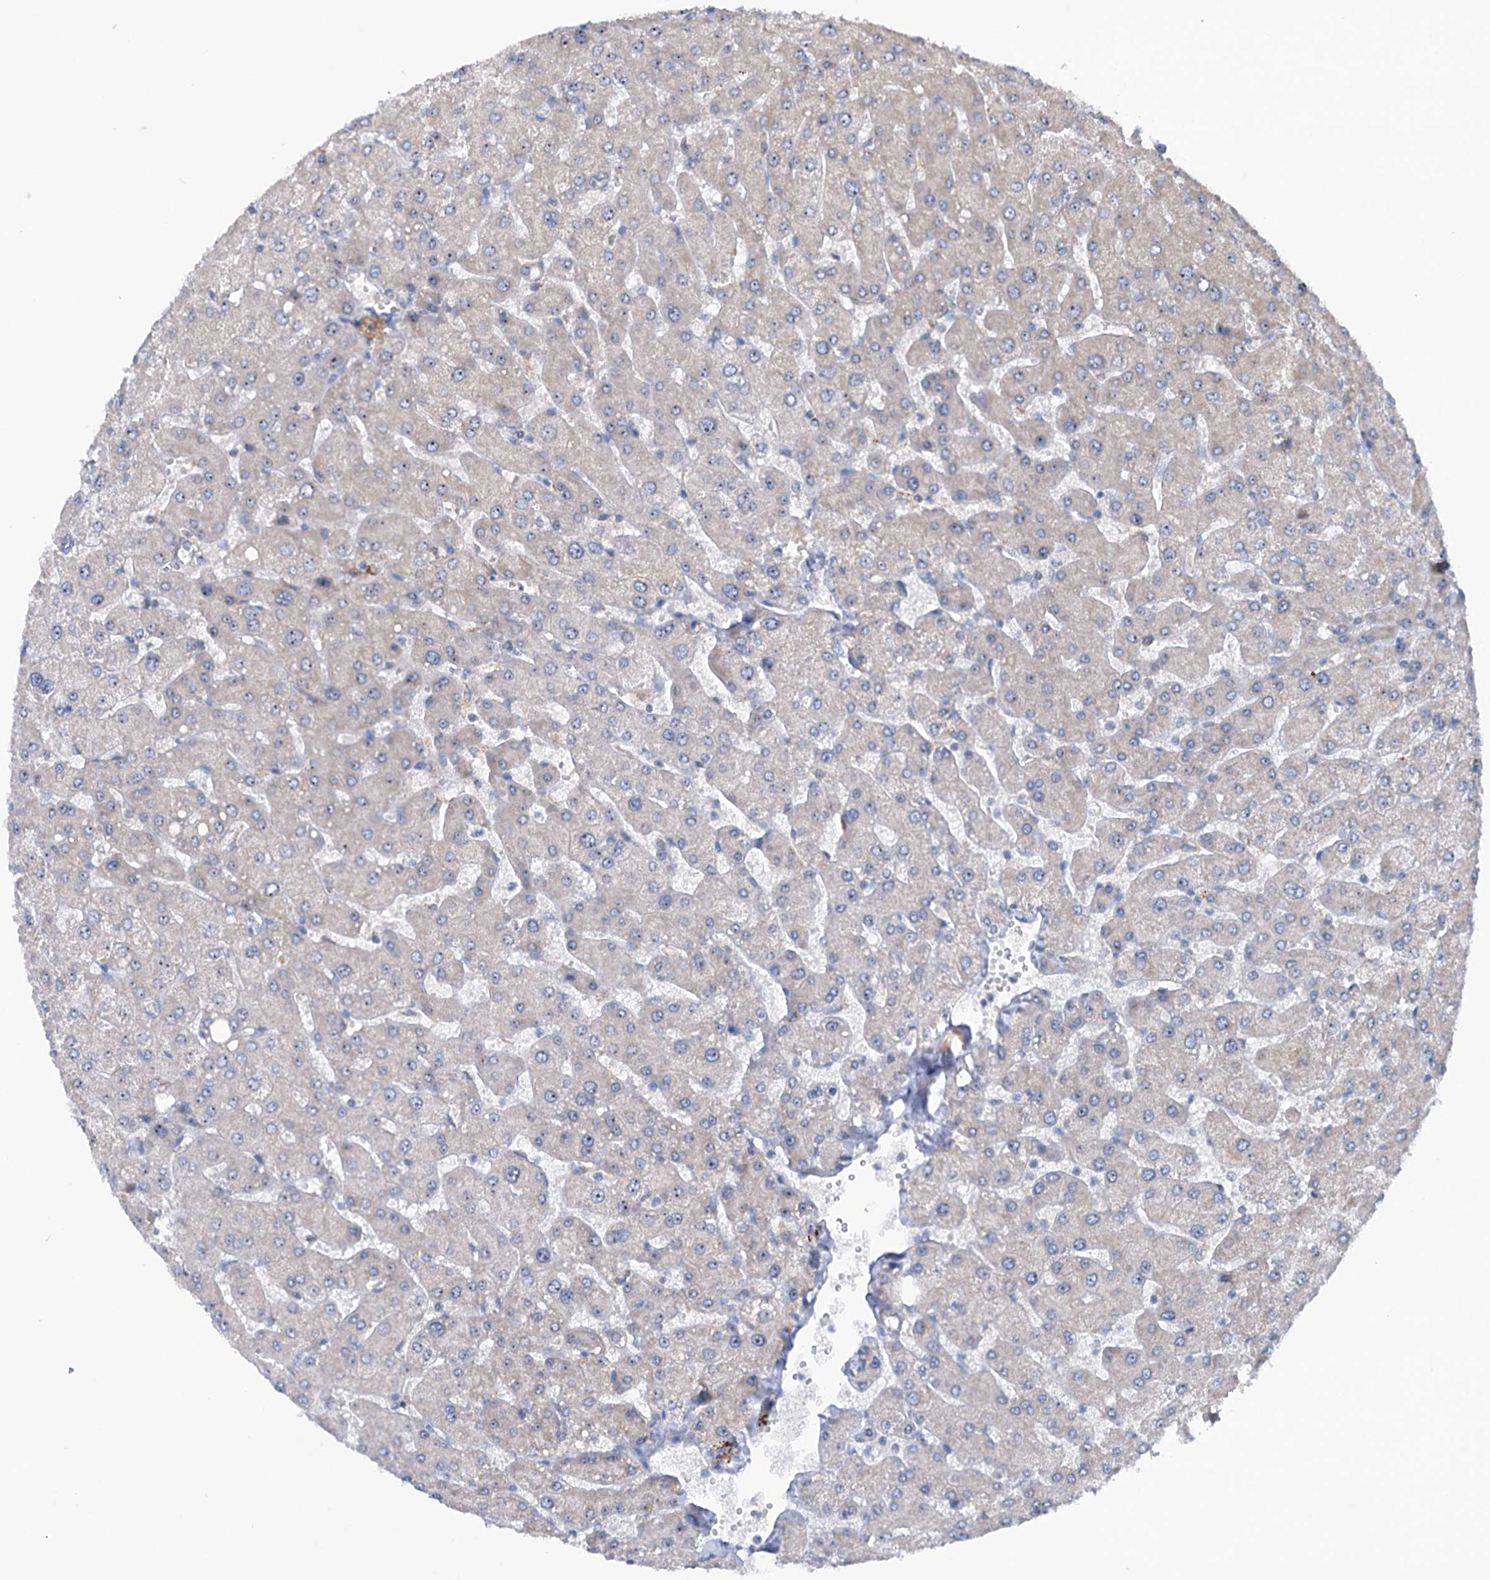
{"staining": {"intensity": "negative", "quantity": "none", "location": "none"}, "tissue": "liver", "cell_type": "Cholangiocytes", "image_type": "normal", "snomed": [{"axis": "morphology", "description": "Normal tissue, NOS"}, {"axis": "topography", "description": "Liver"}], "caption": "The histopathology image reveals no significant staining in cholangiocytes of liver.", "gene": "HTR3B", "patient": {"sex": "male", "age": 55}}